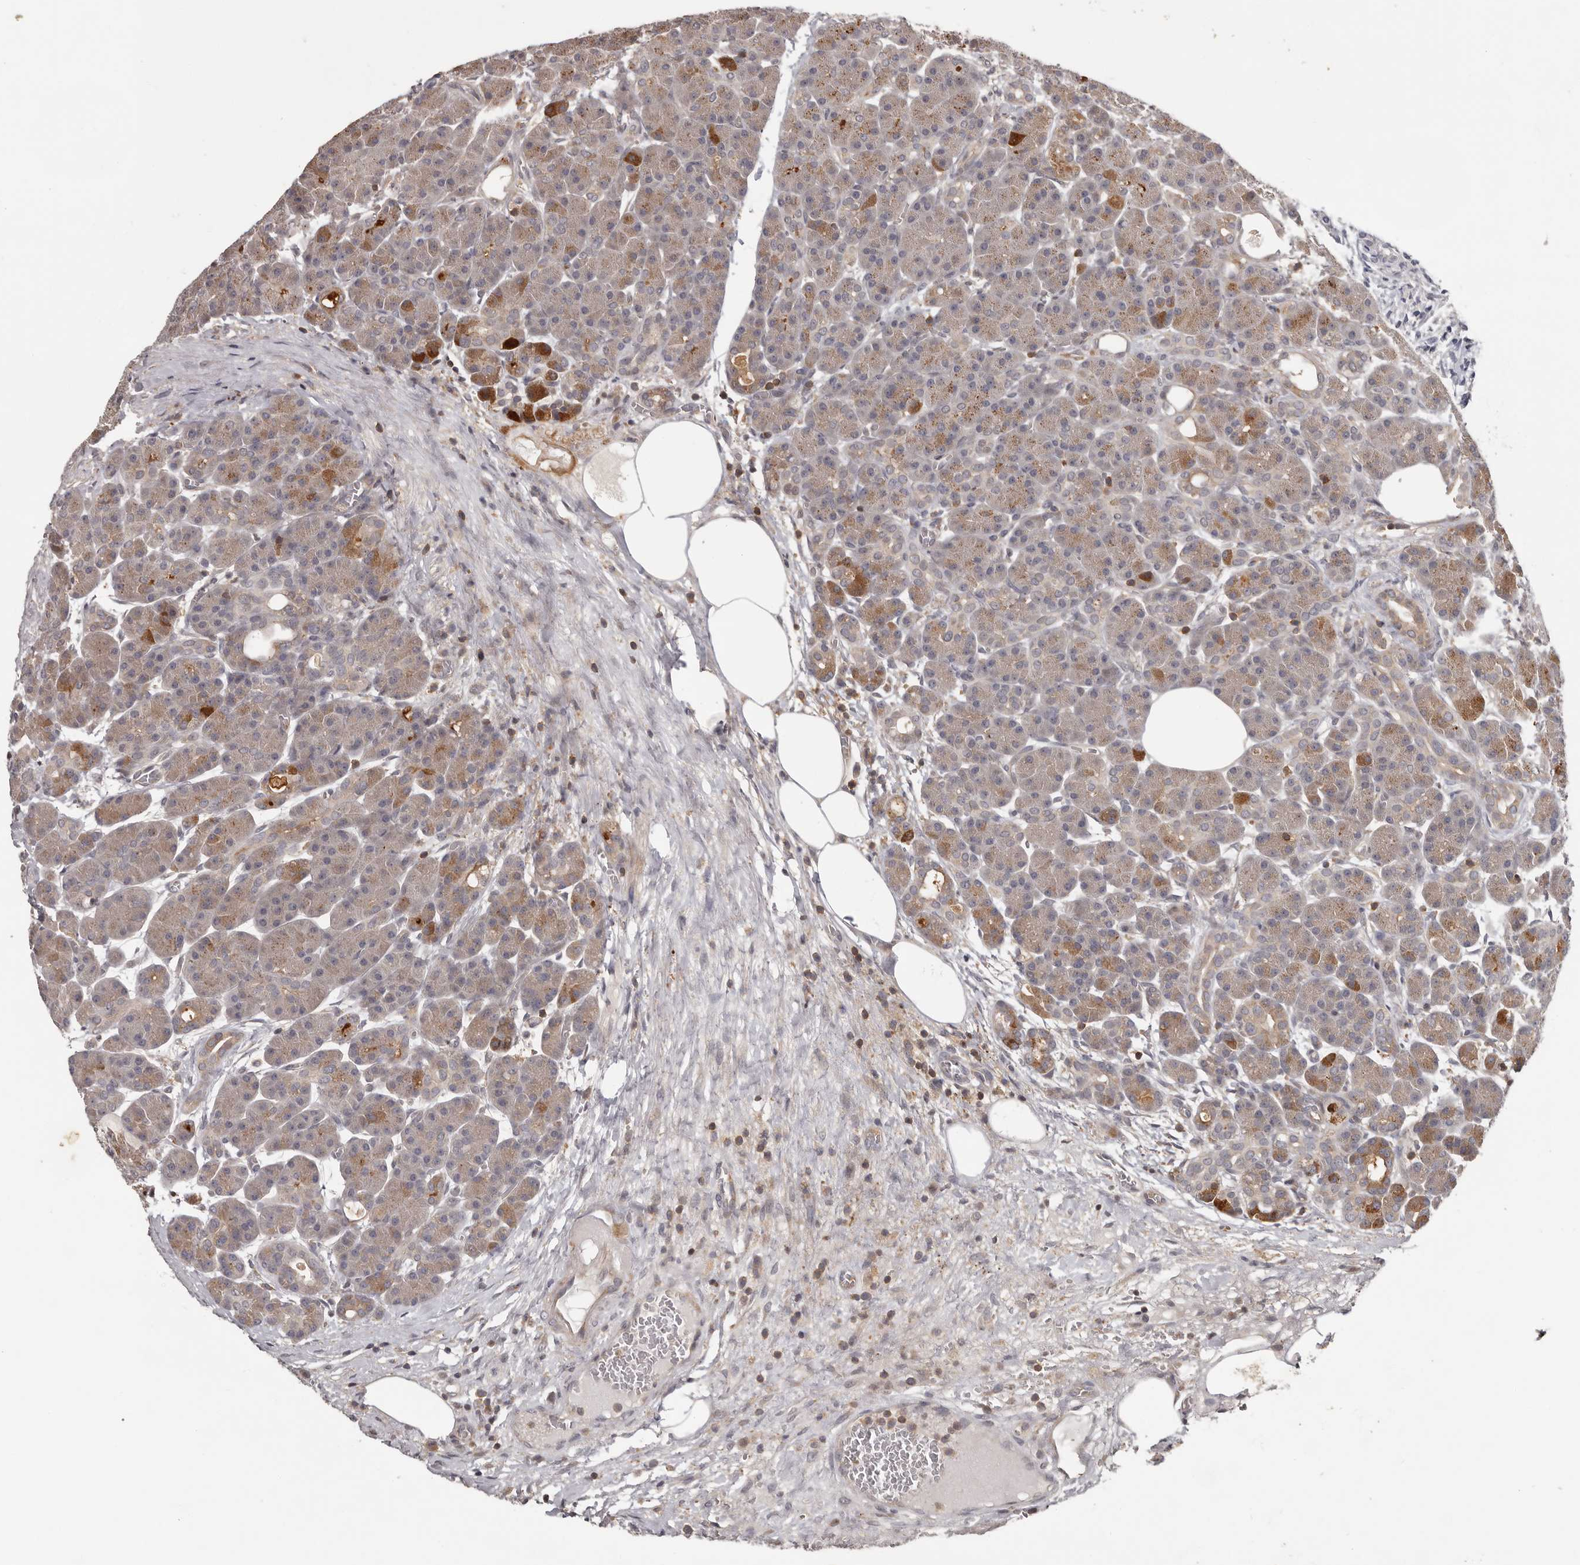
{"staining": {"intensity": "moderate", "quantity": ">75%", "location": "cytoplasmic/membranous"}, "tissue": "pancreas", "cell_type": "Exocrine glandular cells", "image_type": "normal", "snomed": [{"axis": "morphology", "description": "Normal tissue, NOS"}, {"axis": "topography", "description": "Pancreas"}], "caption": "This image exhibits IHC staining of benign pancreas, with medium moderate cytoplasmic/membranous expression in approximately >75% of exocrine glandular cells.", "gene": "ANKRD44", "patient": {"sex": "male", "age": 63}}